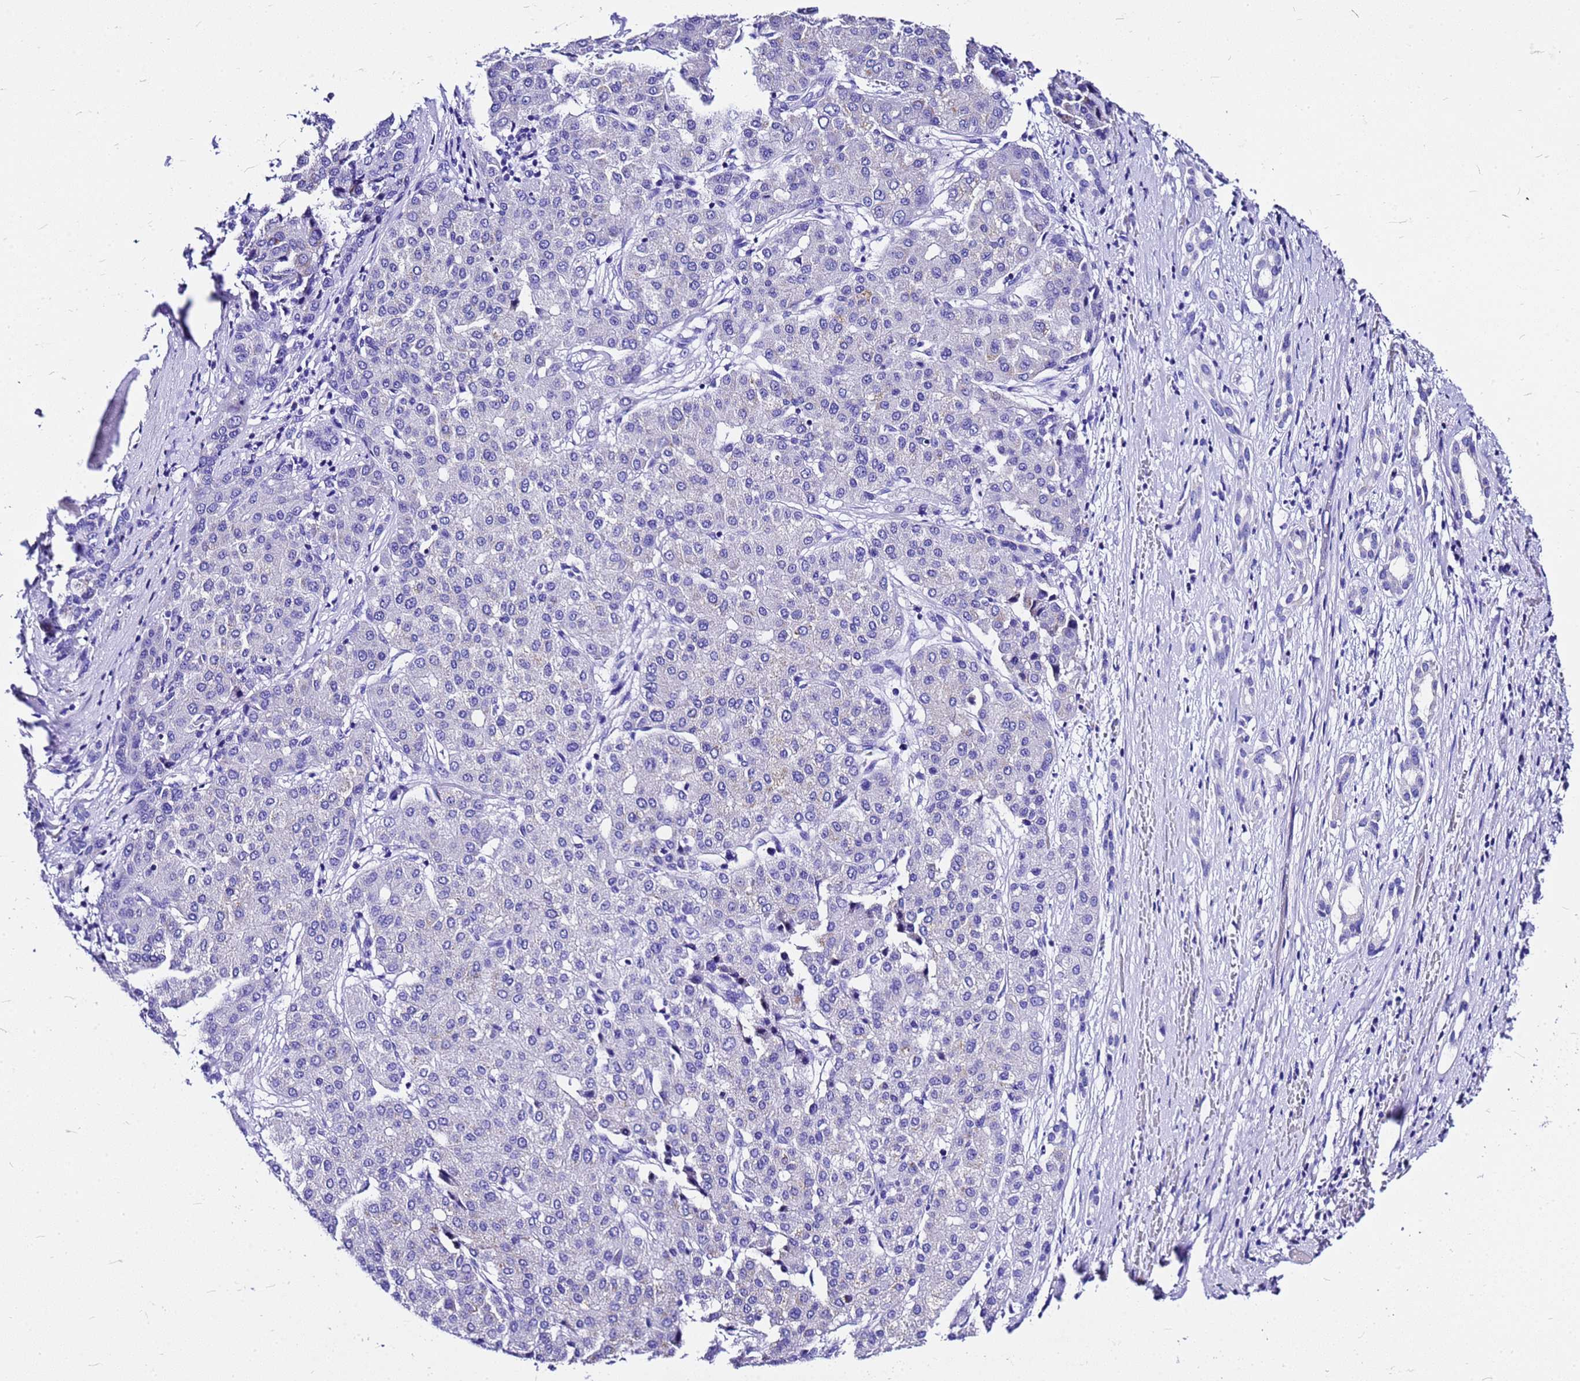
{"staining": {"intensity": "negative", "quantity": "none", "location": "none"}, "tissue": "liver cancer", "cell_type": "Tumor cells", "image_type": "cancer", "snomed": [{"axis": "morphology", "description": "Carcinoma, Hepatocellular, NOS"}, {"axis": "topography", "description": "Liver"}], "caption": "This is a image of immunohistochemistry (IHC) staining of liver hepatocellular carcinoma, which shows no positivity in tumor cells.", "gene": "HERC4", "patient": {"sex": "male", "age": 65}}